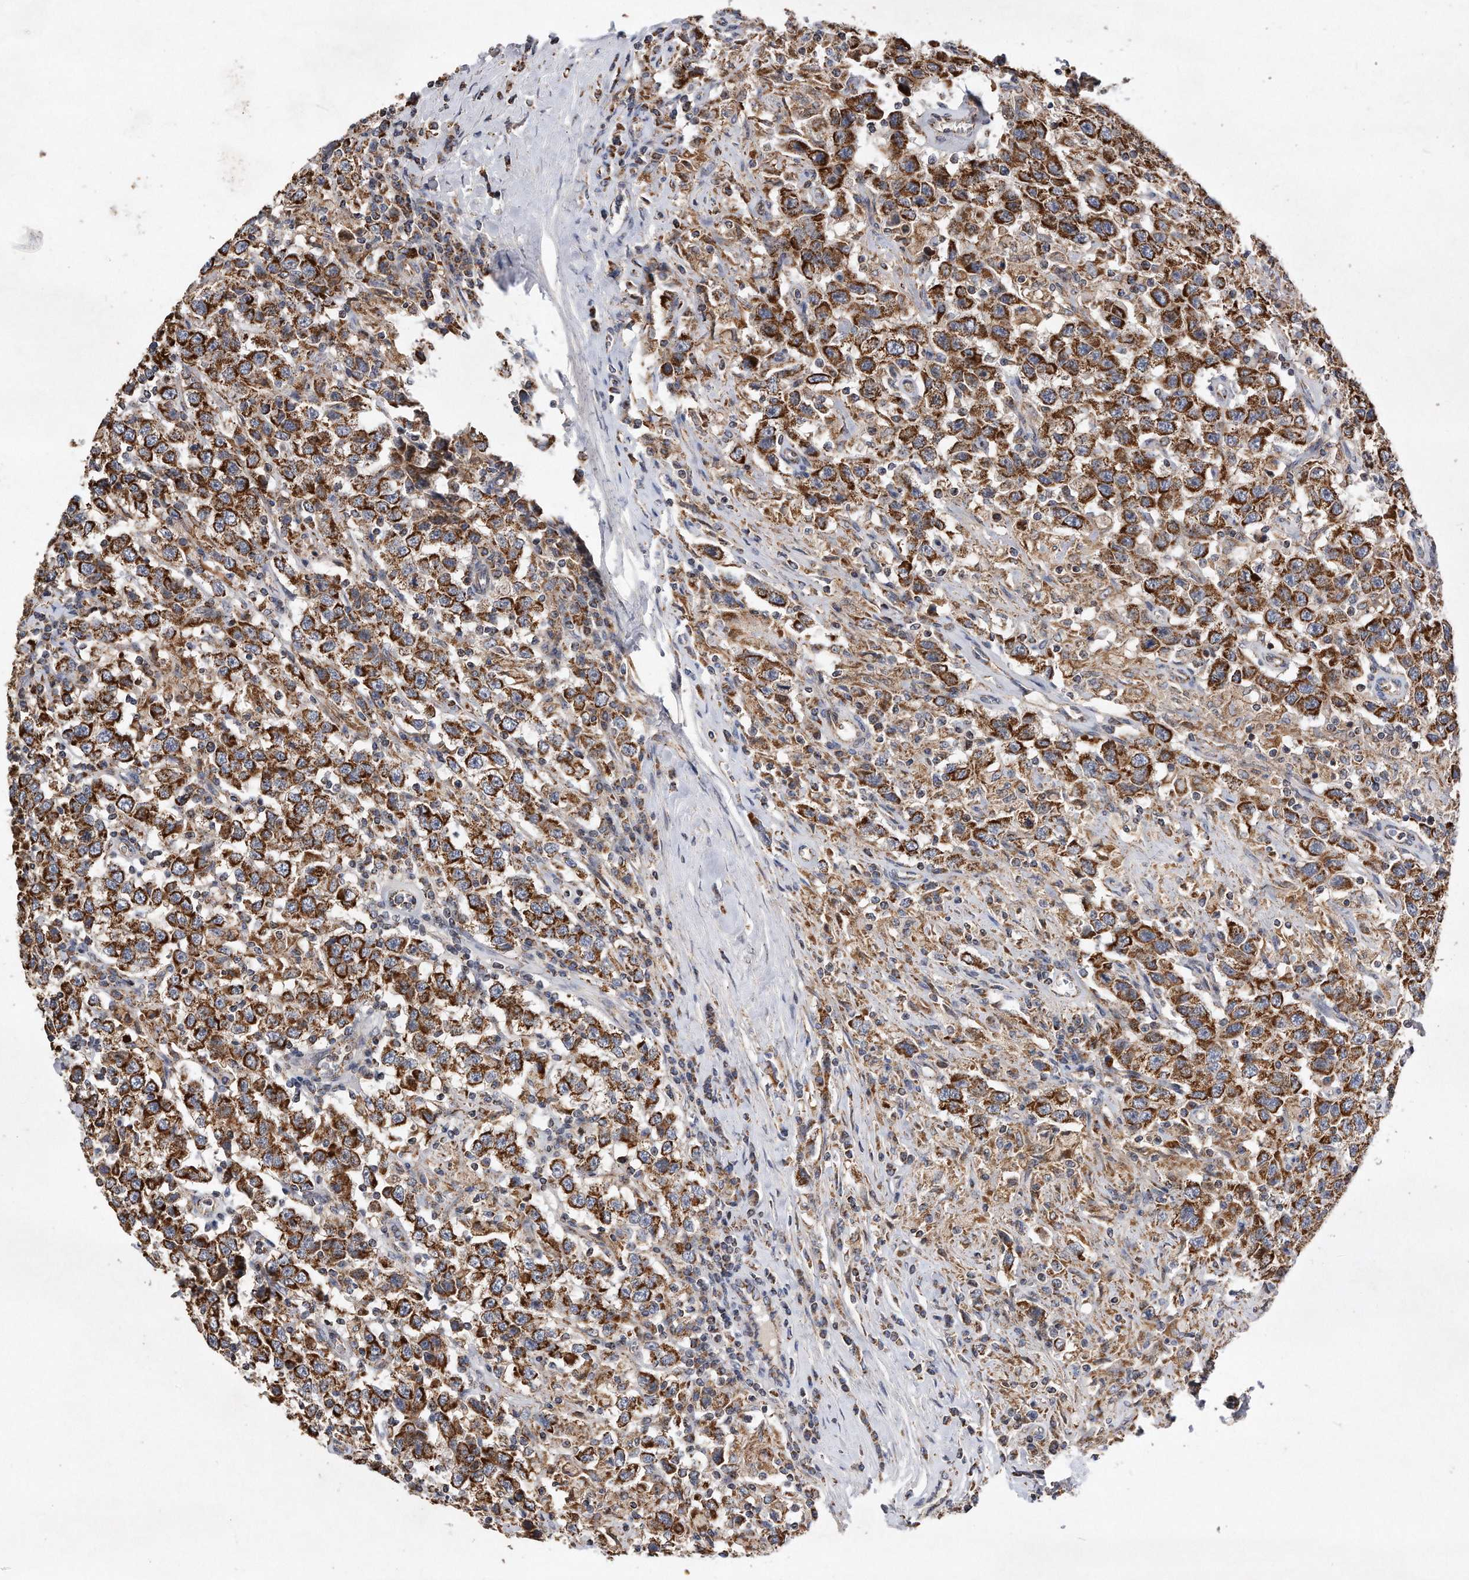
{"staining": {"intensity": "strong", "quantity": ">75%", "location": "cytoplasmic/membranous"}, "tissue": "testis cancer", "cell_type": "Tumor cells", "image_type": "cancer", "snomed": [{"axis": "morphology", "description": "Seminoma, NOS"}, {"axis": "topography", "description": "Testis"}], "caption": "The immunohistochemical stain labels strong cytoplasmic/membranous staining in tumor cells of testis cancer tissue. Nuclei are stained in blue.", "gene": "PPP5C", "patient": {"sex": "male", "age": 41}}